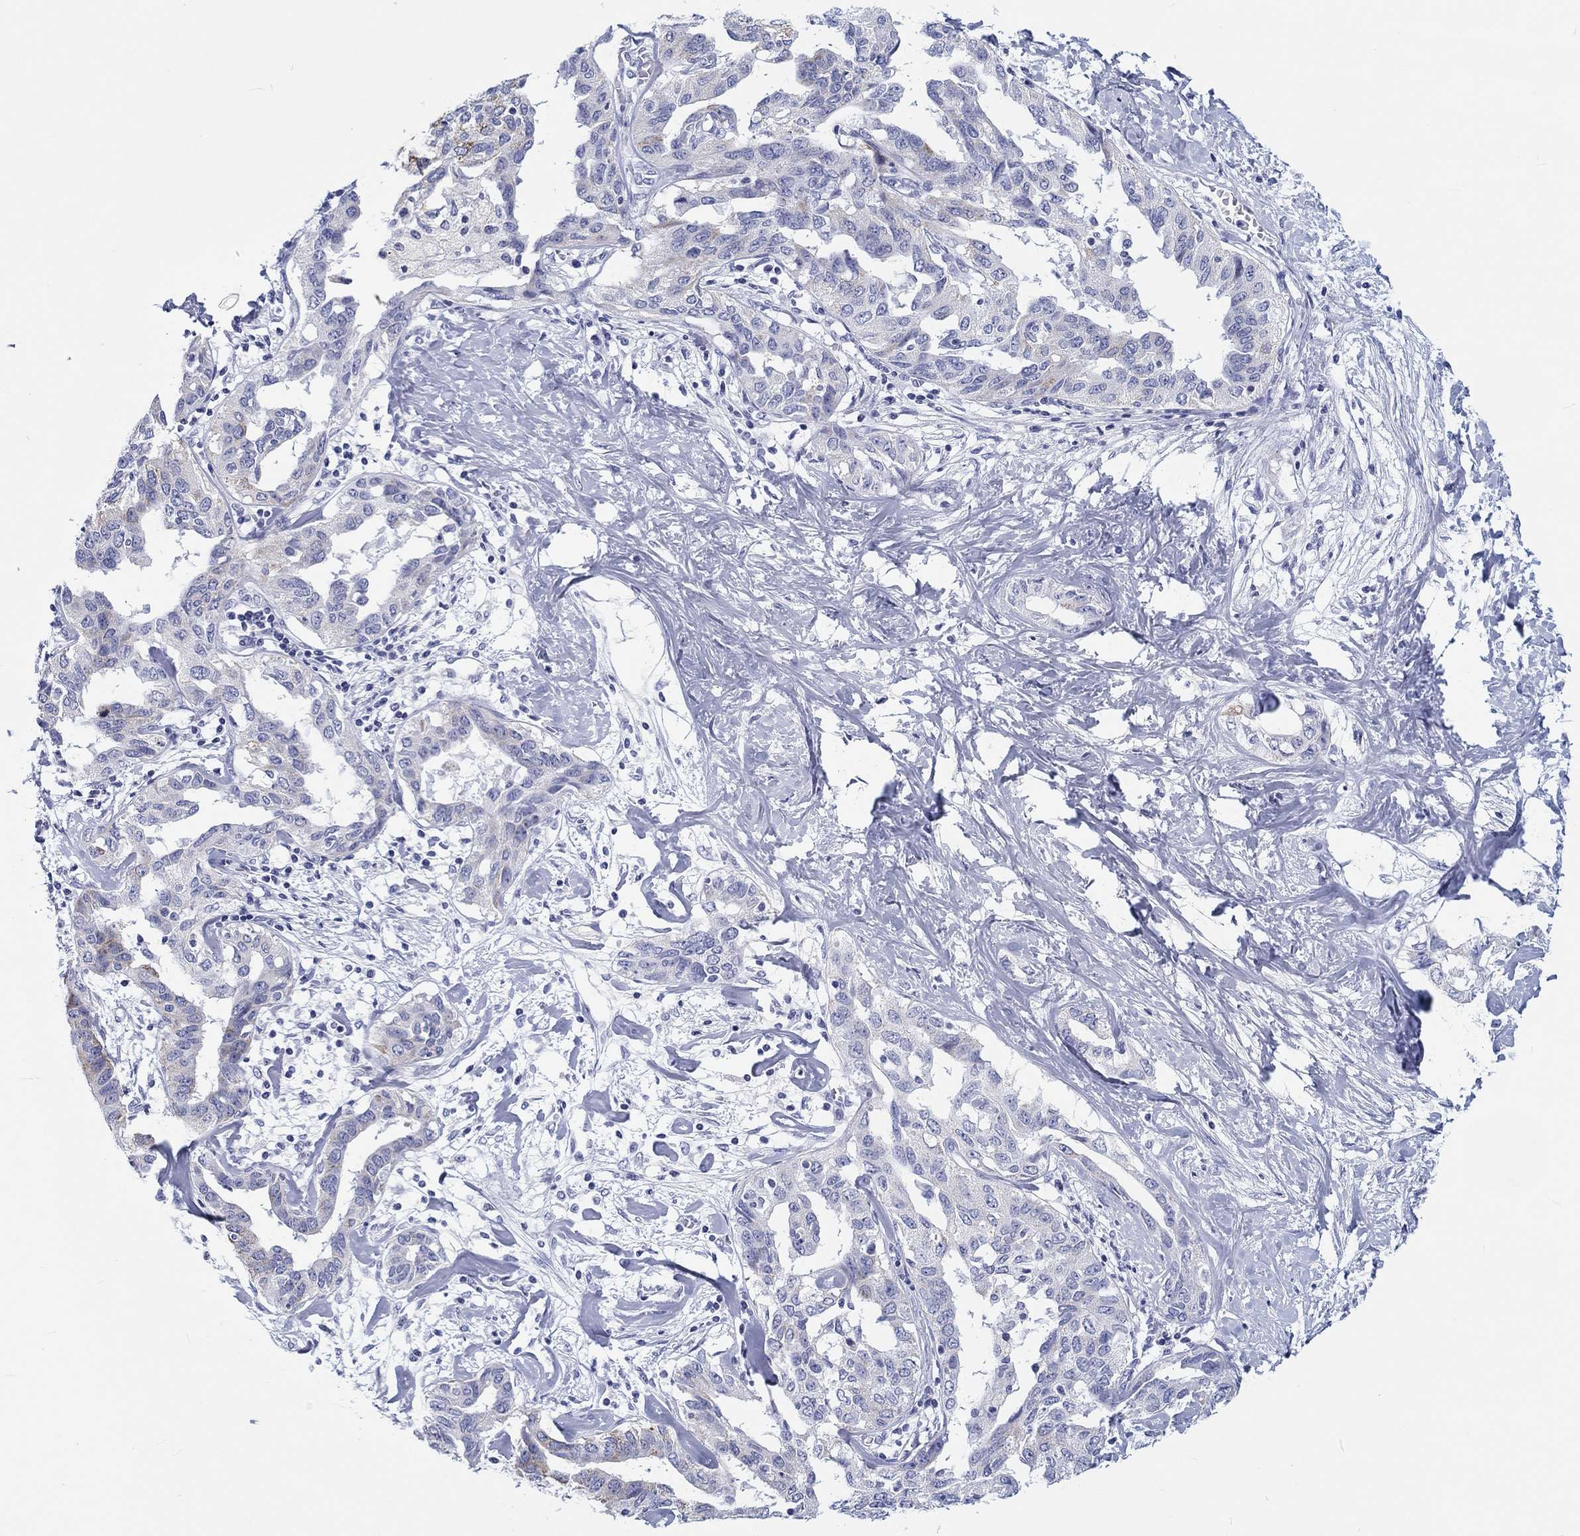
{"staining": {"intensity": "moderate", "quantity": "<25%", "location": "cytoplasmic/membranous"}, "tissue": "liver cancer", "cell_type": "Tumor cells", "image_type": "cancer", "snomed": [{"axis": "morphology", "description": "Cholangiocarcinoma"}, {"axis": "topography", "description": "Liver"}], "caption": "The immunohistochemical stain shows moderate cytoplasmic/membranous staining in tumor cells of cholangiocarcinoma (liver) tissue. (Stains: DAB in brown, nuclei in blue, Microscopy: brightfield microscopy at high magnification).", "gene": "H1-1", "patient": {"sex": "male", "age": 59}}